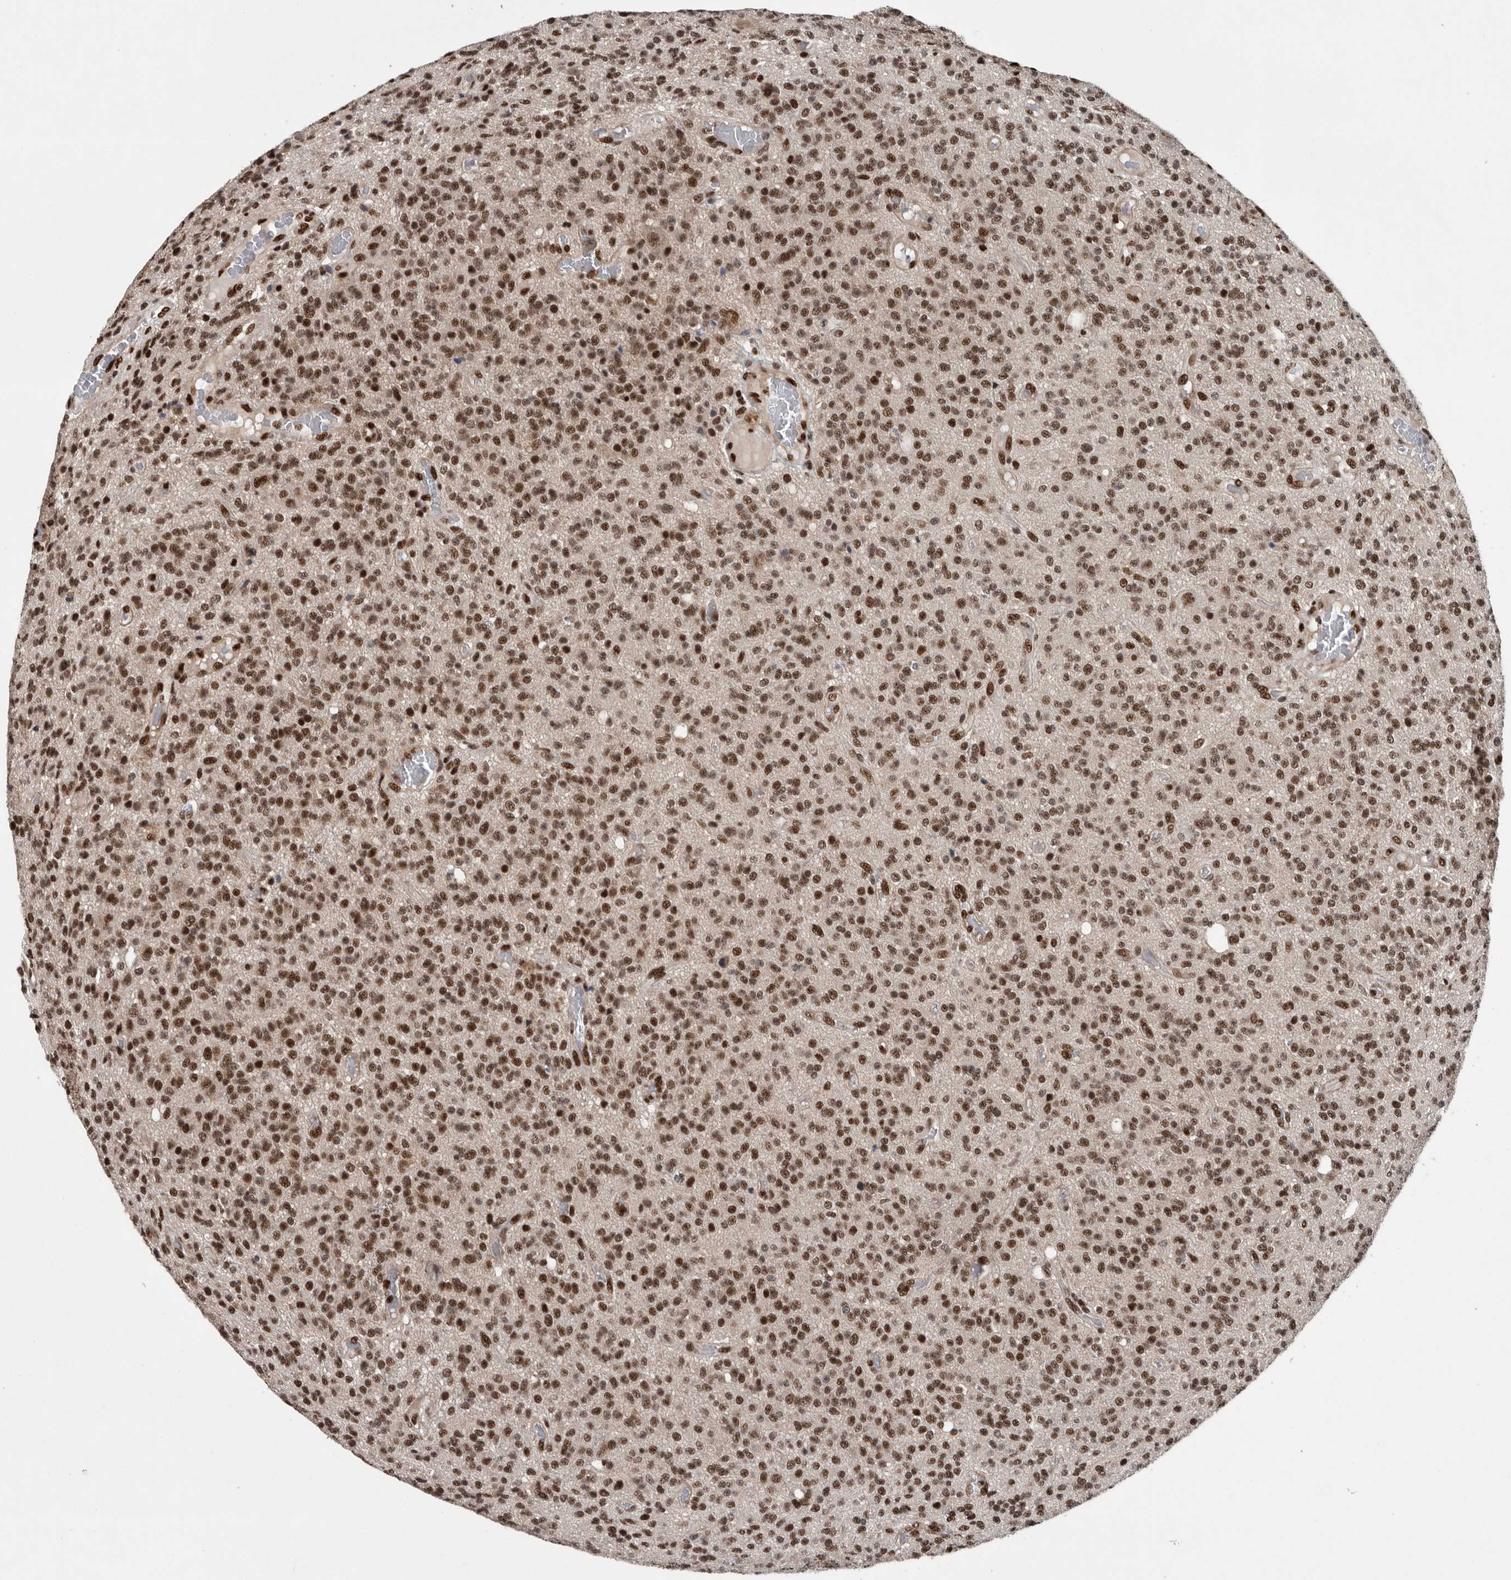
{"staining": {"intensity": "moderate", "quantity": ">75%", "location": "nuclear"}, "tissue": "glioma", "cell_type": "Tumor cells", "image_type": "cancer", "snomed": [{"axis": "morphology", "description": "Glioma, malignant, High grade"}, {"axis": "topography", "description": "Brain"}], "caption": "Malignant glioma (high-grade) stained with DAB IHC reveals medium levels of moderate nuclear positivity in approximately >75% of tumor cells.", "gene": "SENP7", "patient": {"sex": "male", "age": 34}}